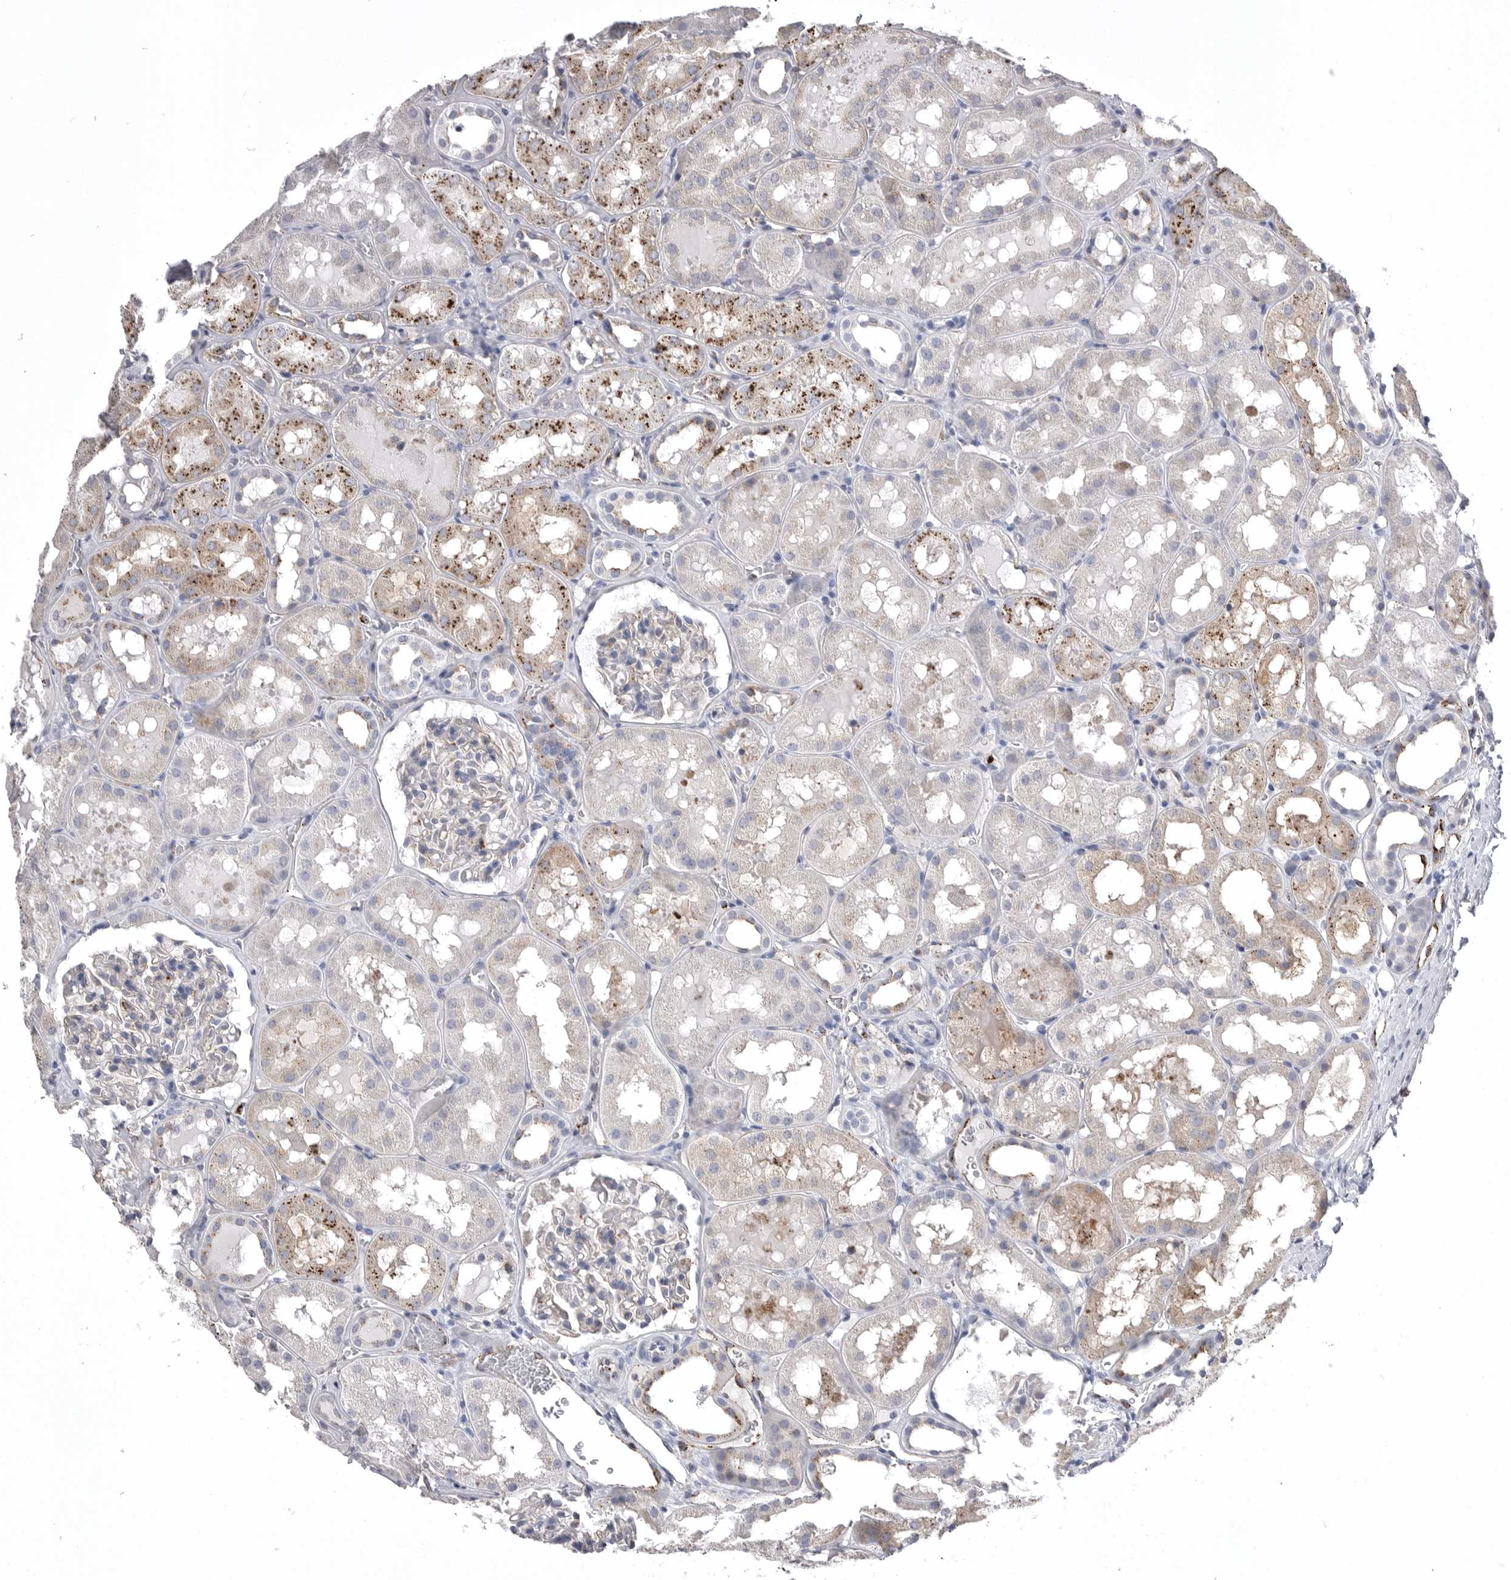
{"staining": {"intensity": "weak", "quantity": "<25%", "location": "cytoplasmic/membranous"}, "tissue": "kidney", "cell_type": "Cells in glomeruli", "image_type": "normal", "snomed": [{"axis": "morphology", "description": "Normal tissue, NOS"}, {"axis": "topography", "description": "Kidney"}, {"axis": "topography", "description": "Urinary bladder"}], "caption": "Cells in glomeruli show no significant protein positivity in normal kidney. The staining is performed using DAB (3,3'-diaminobenzidine) brown chromogen with nuclei counter-stained in using hematoxylin.", "gene": "PSPN", "patient": {"sex": "male", "age": 16}}